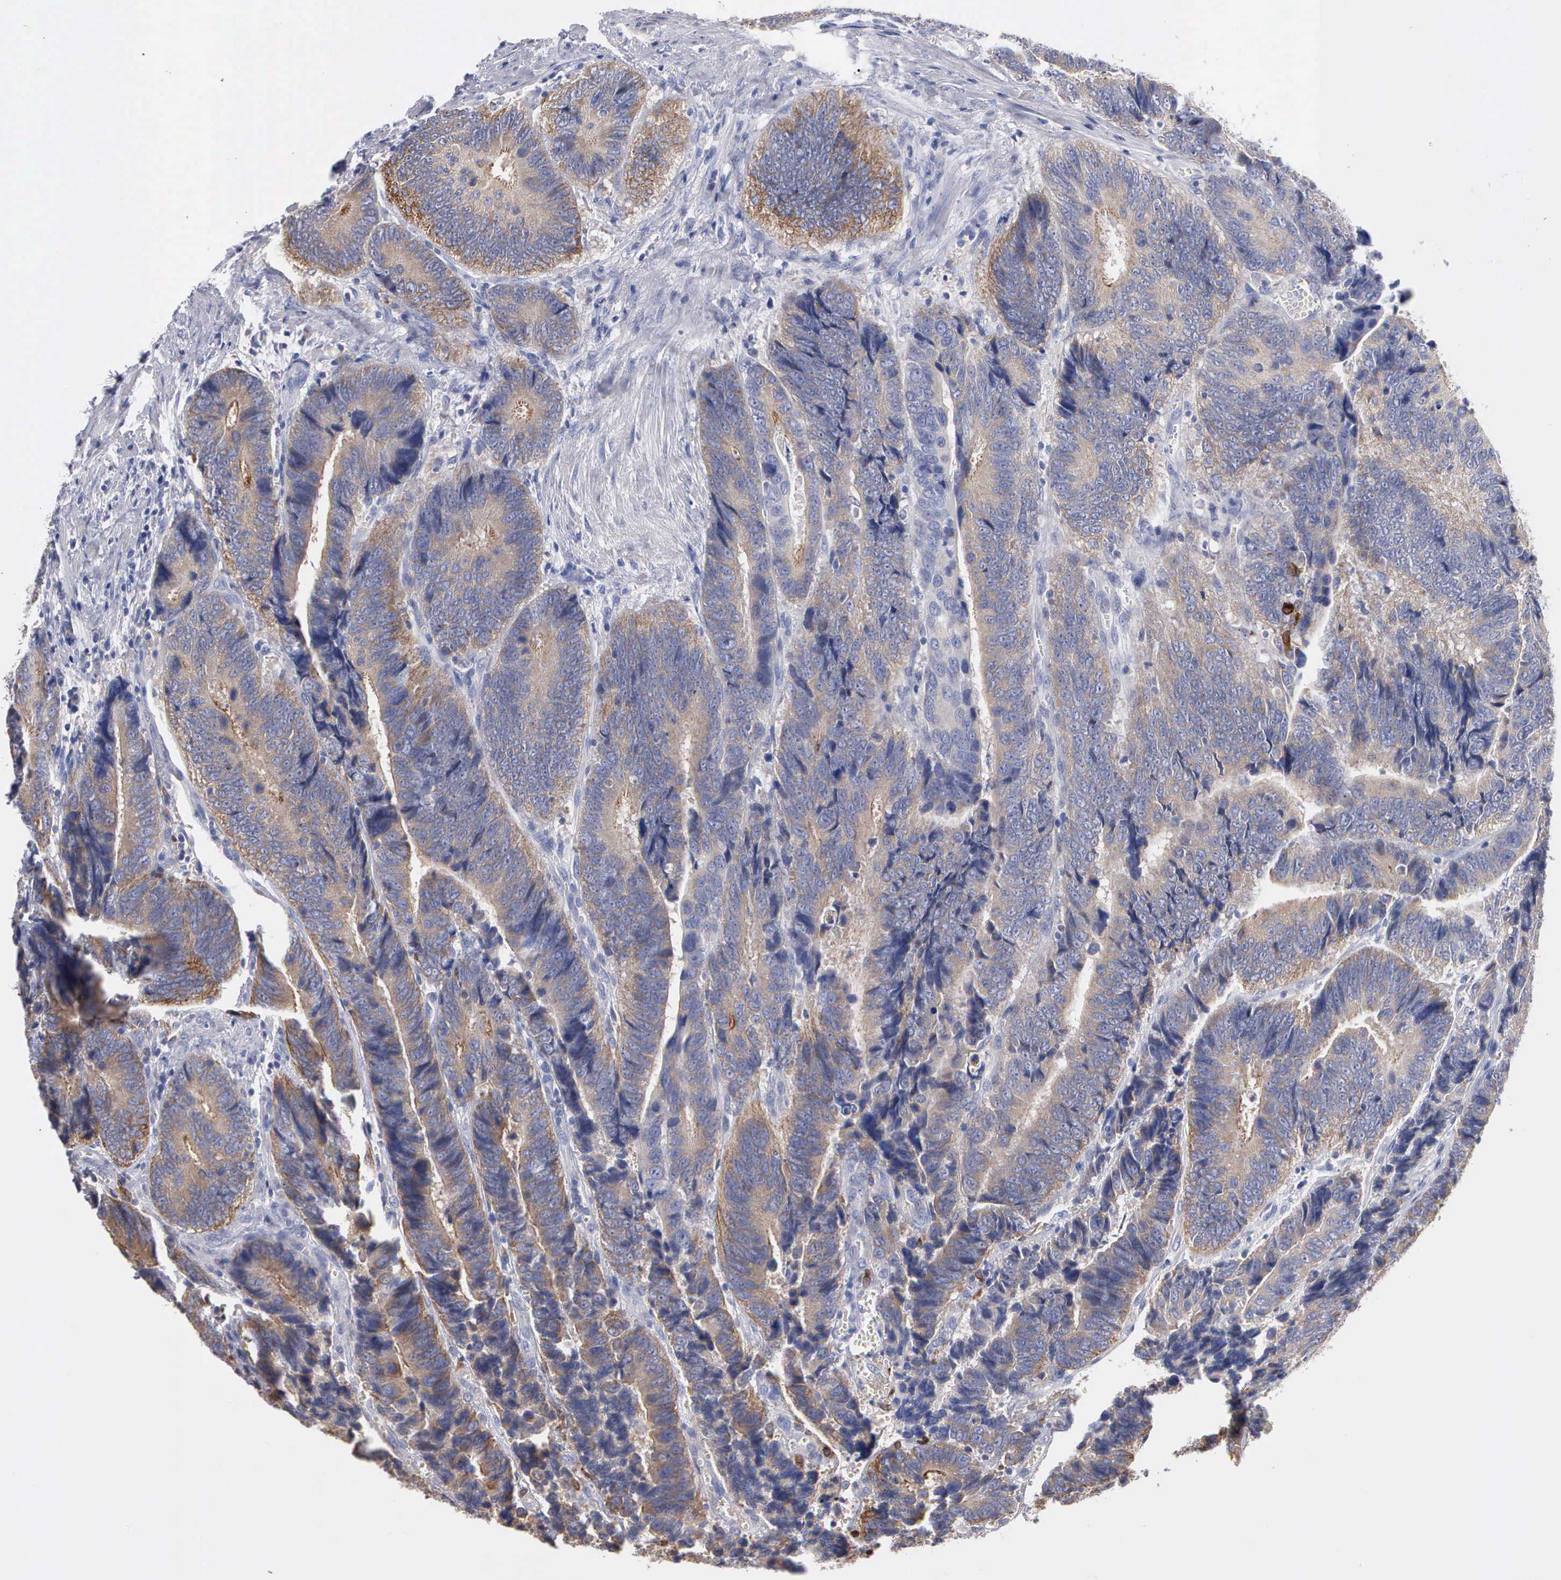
{"staining": {"intensity": "moderate", "quantity": ">75%", "location": "cytoplasmic/membranous"}, "tissue": "colorectal cancer", "cell_type": "Tumor cells", "image_type": "cancer", "snomed": [{"axis": "morphology", "description": "Adenocarcinoma, NOS"}, {"axis": "topography", "description": "Colon"}], "caption": "Adenocarcinoma (colorectal) stained for a protein (brown) demonstrates moderate cytoplasmic/membranous positive positivity in about >75% of tumor cells.", "gene": "PTGS2", "patient": {"sex": "male", "age": 72}}